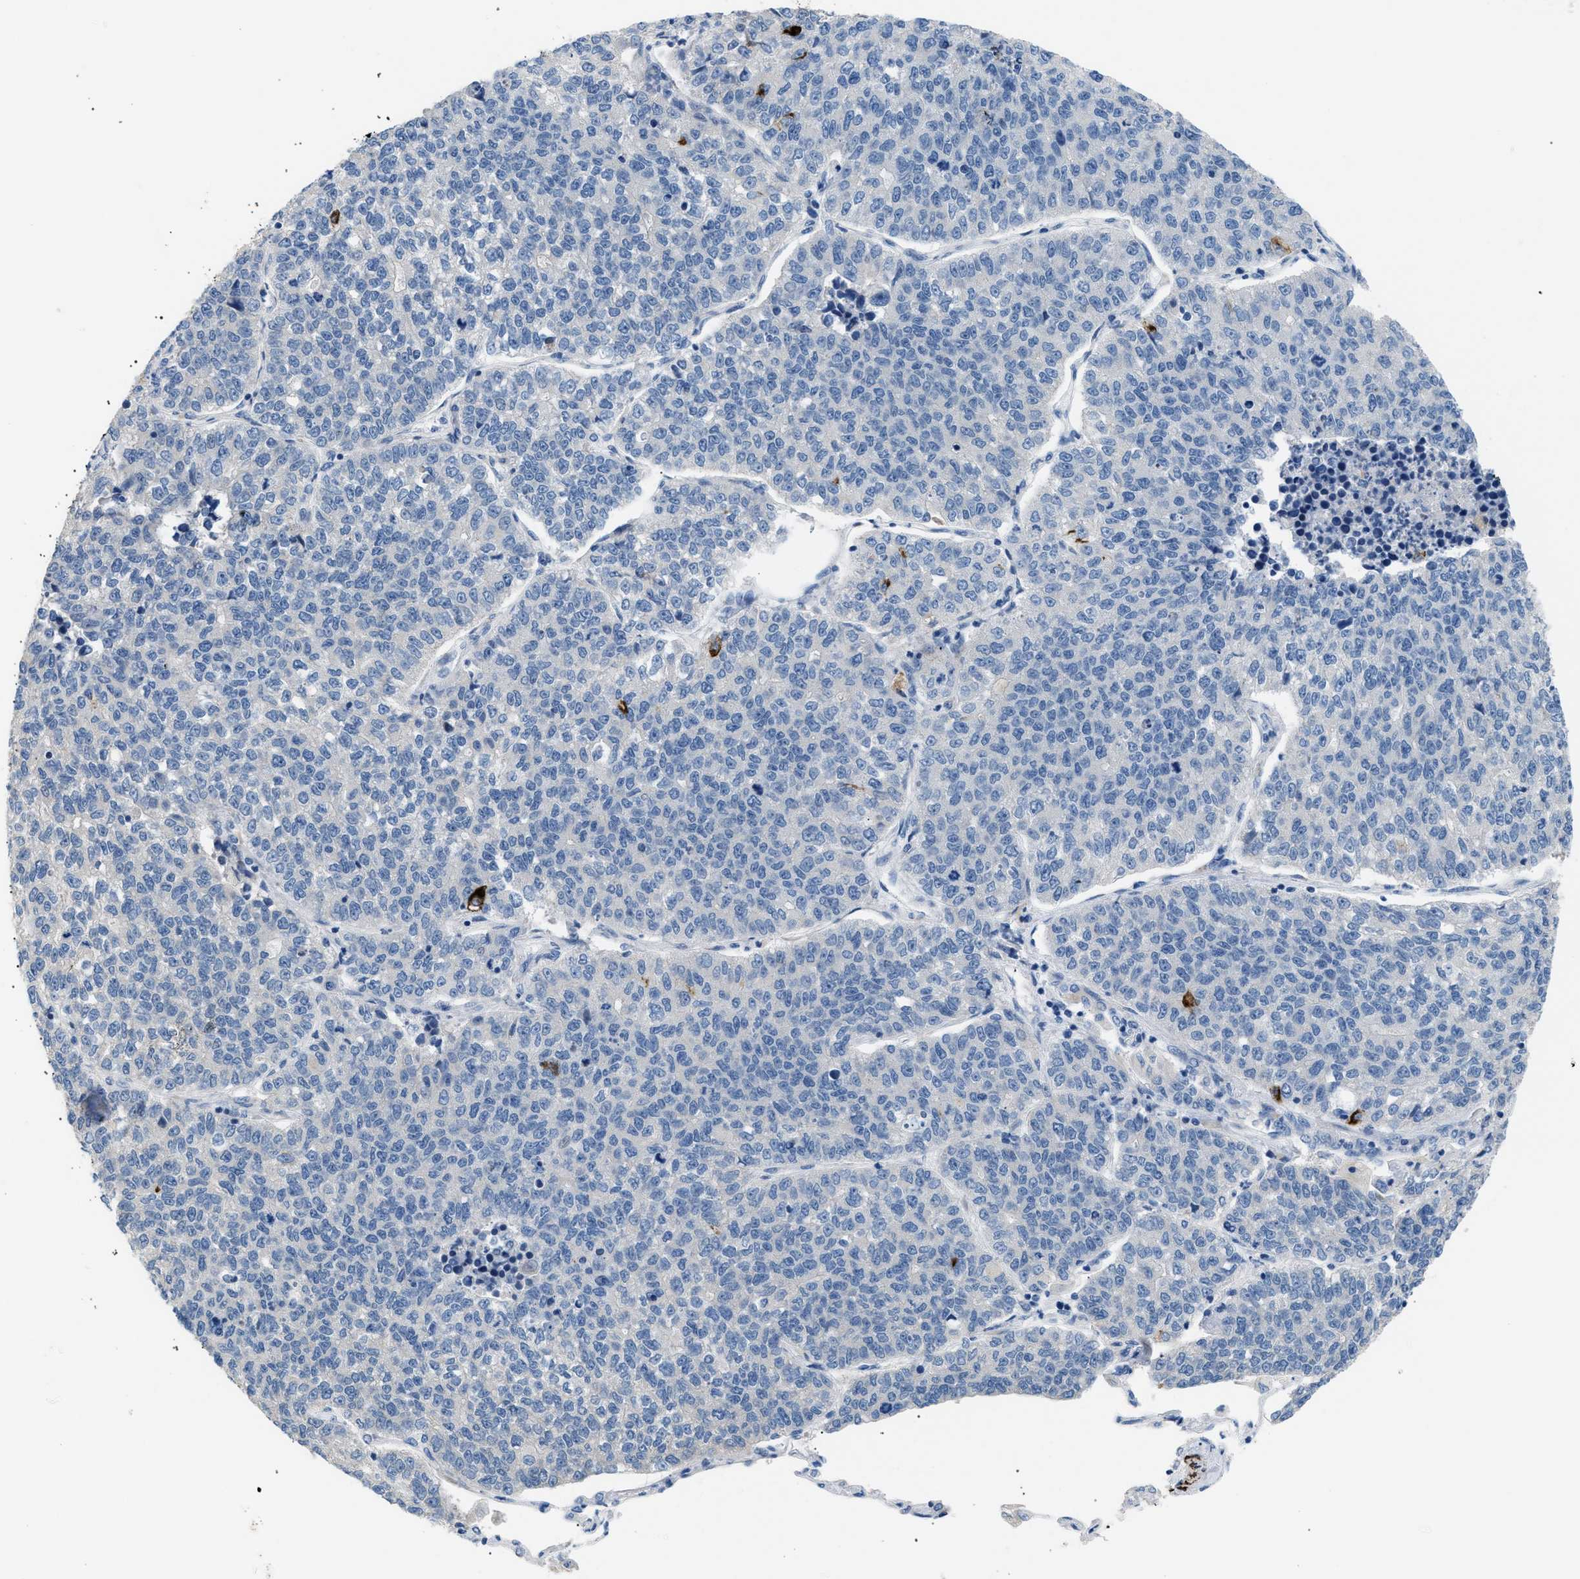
{"staining": {"intensity": "negative", "quantity": "none", "location": "none"}, "tissue": "lung cancer", "cell_type": "Tumor cells", "image_type": "cancer", "snomed": [{"axis": "morphology", "description": "Adenocarcinoma, NOS"}, {"axis": "topography", "description": "Lung"}], "caption": "Immunohistochemistry image of neoplastic tissue: human lung cancer (adenocarcinoma) stained with DAB (3,3'-diaminobenzidine) exhibits no significant protein positivity in tumor cells.", "gene": "ICA1", "patient": {"sex": "male", "age": 49}}